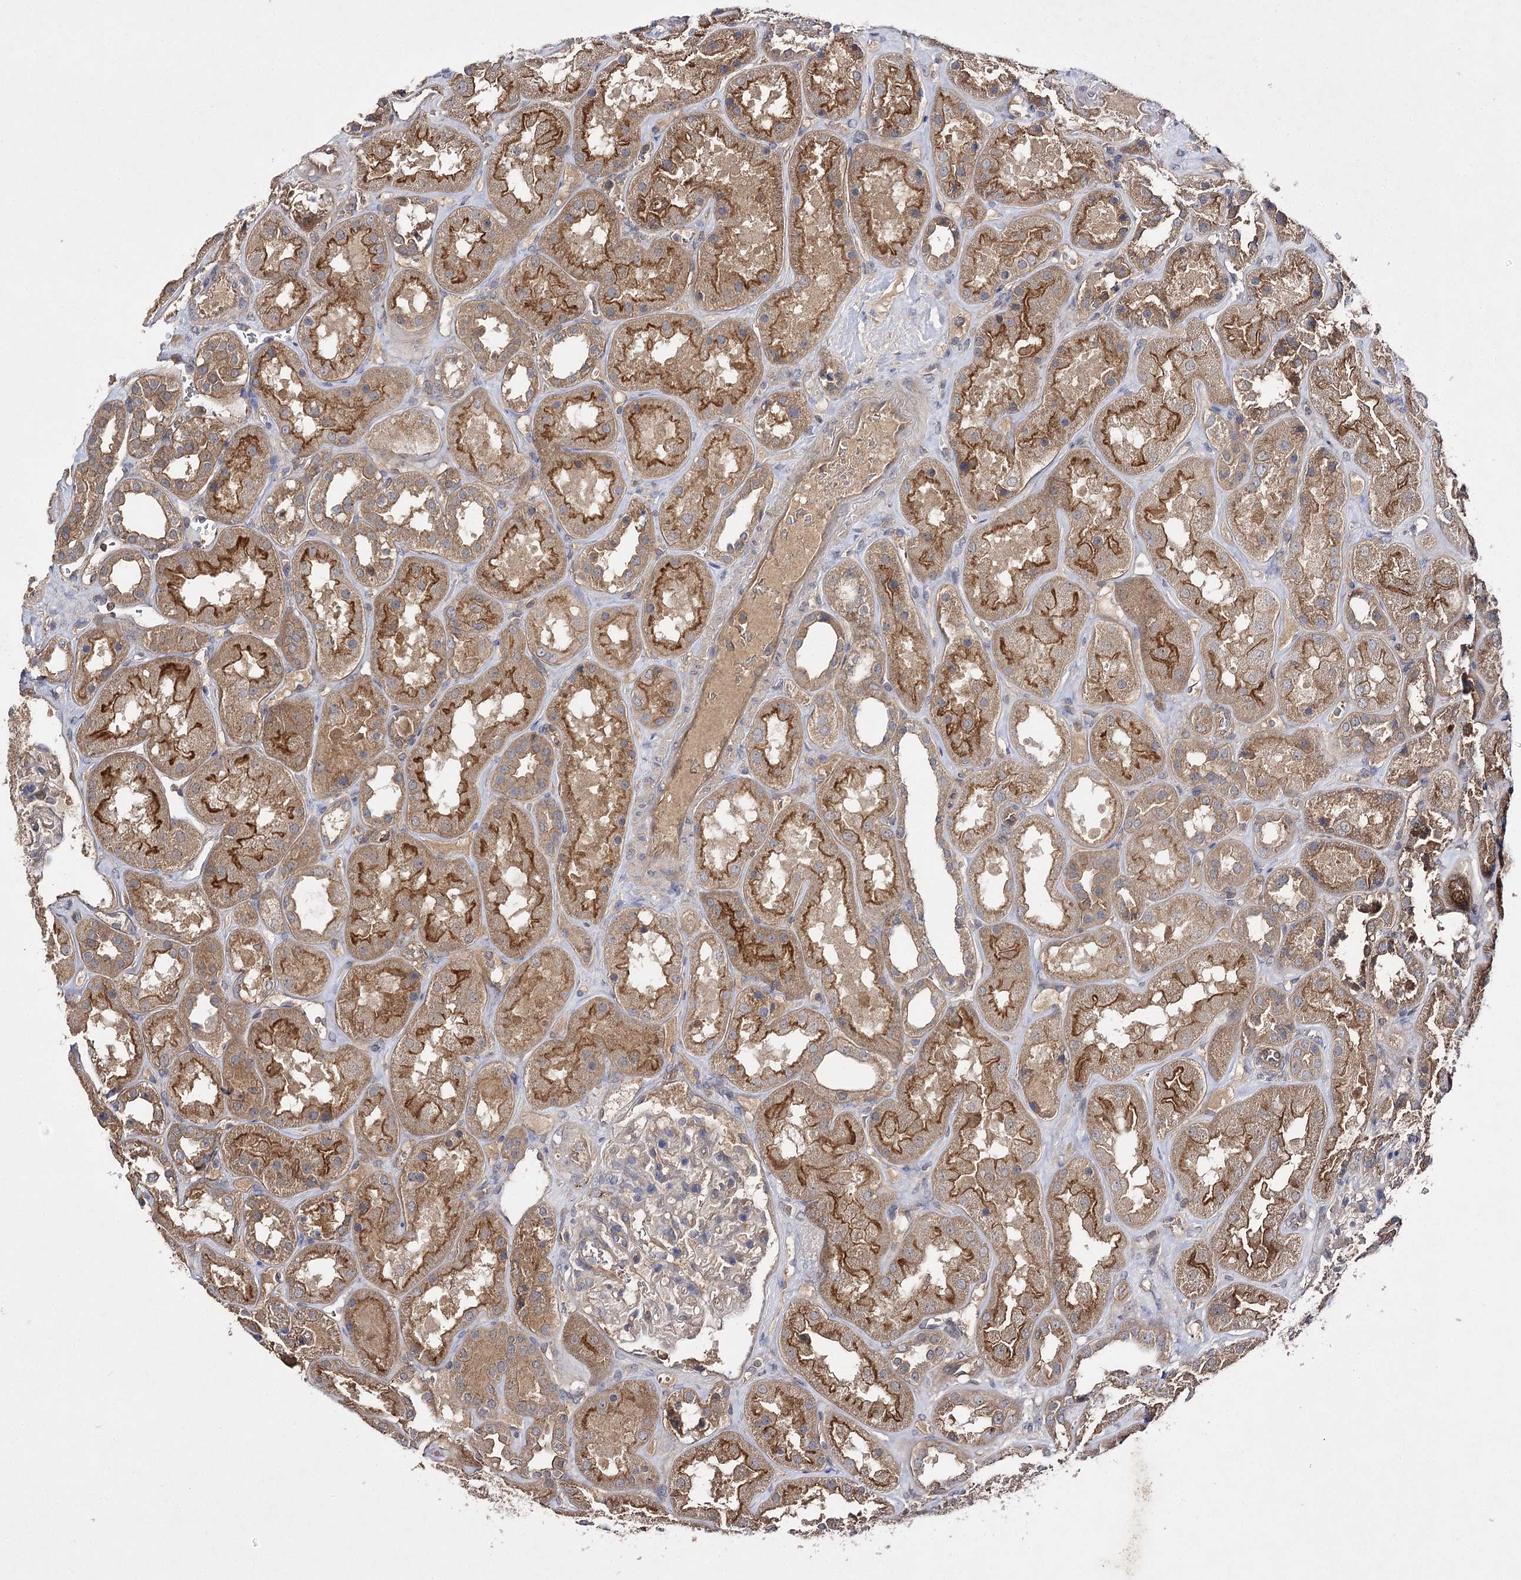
{"staining": {"intensity": "negative", "quantity": "none", "location": "none"}, "tissue": "kidney", "cell_type": "Cells in glomeruli", "image_type": "normal", "snomed": [{"axis": "morphology", "description": "Normal tissue, NOS"}, {"axis": "topography", "description": "Kidney"}], "caption": "Immunohistochemistry photomicrograph of benign human kidney stained for a protein (brown), which reveals no staining in cells in glomeruli.", "gene": "BCR", "patient": {"sex": "male", "age": 70}}